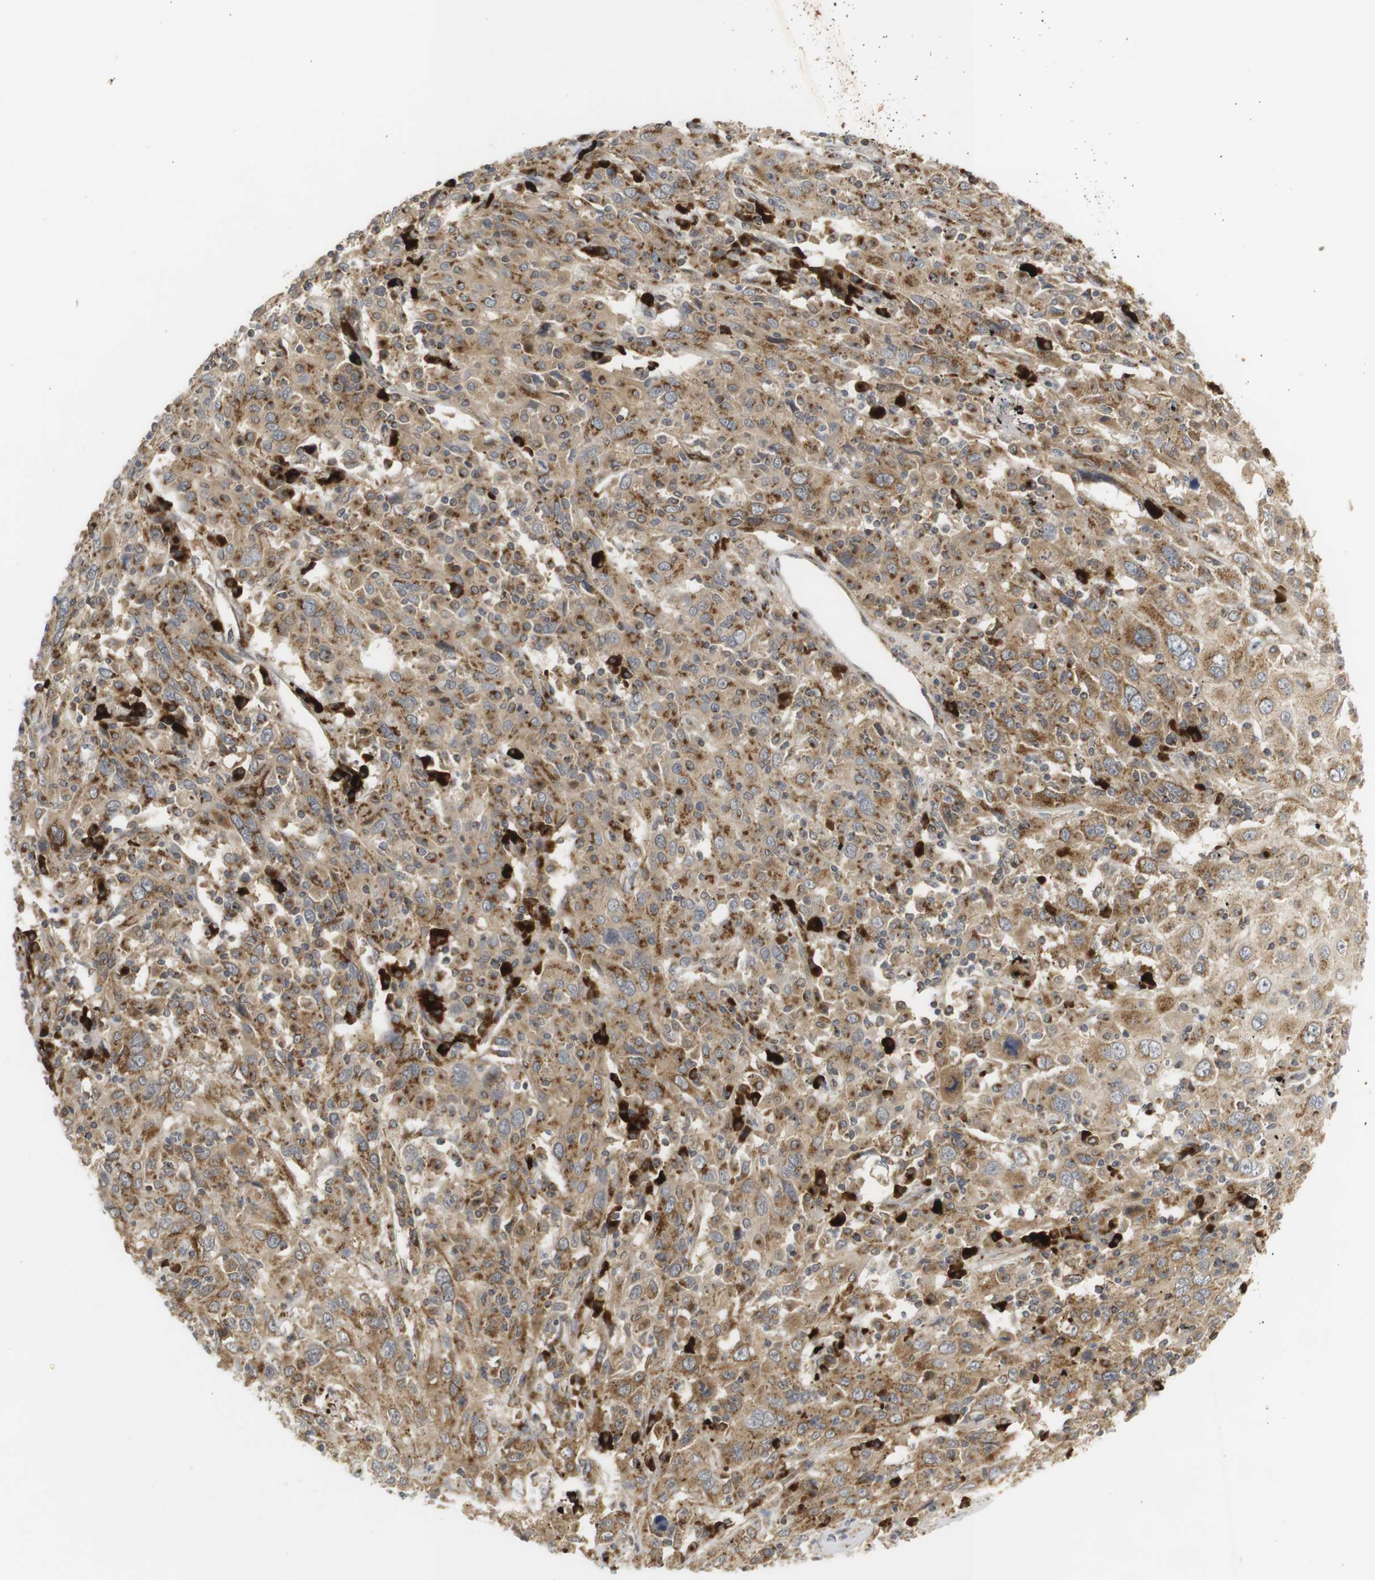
{"staining": {"intensity": "moderate", "quantity": ">75%", "location": "cytoplasmic/membranous"}, "tissue": "cervical cancer", "cell_type": "Tumor cells", "image_type": "cancer", "snomed": [{"axis": "morphology", "description": "Squamous cell carcinoma, NOS"}, {"axis": "topography", "description": "Cervix"}], "caption": "Cervical cancer (squamous cell carcinoma) tissue shows moderate cytoplasmic/membranous staining in about >75% of tumor cells, visualized by immunohistochemistry.", "gene": "ZFPL1", "patient": {"sex": "female", "age": 46}}